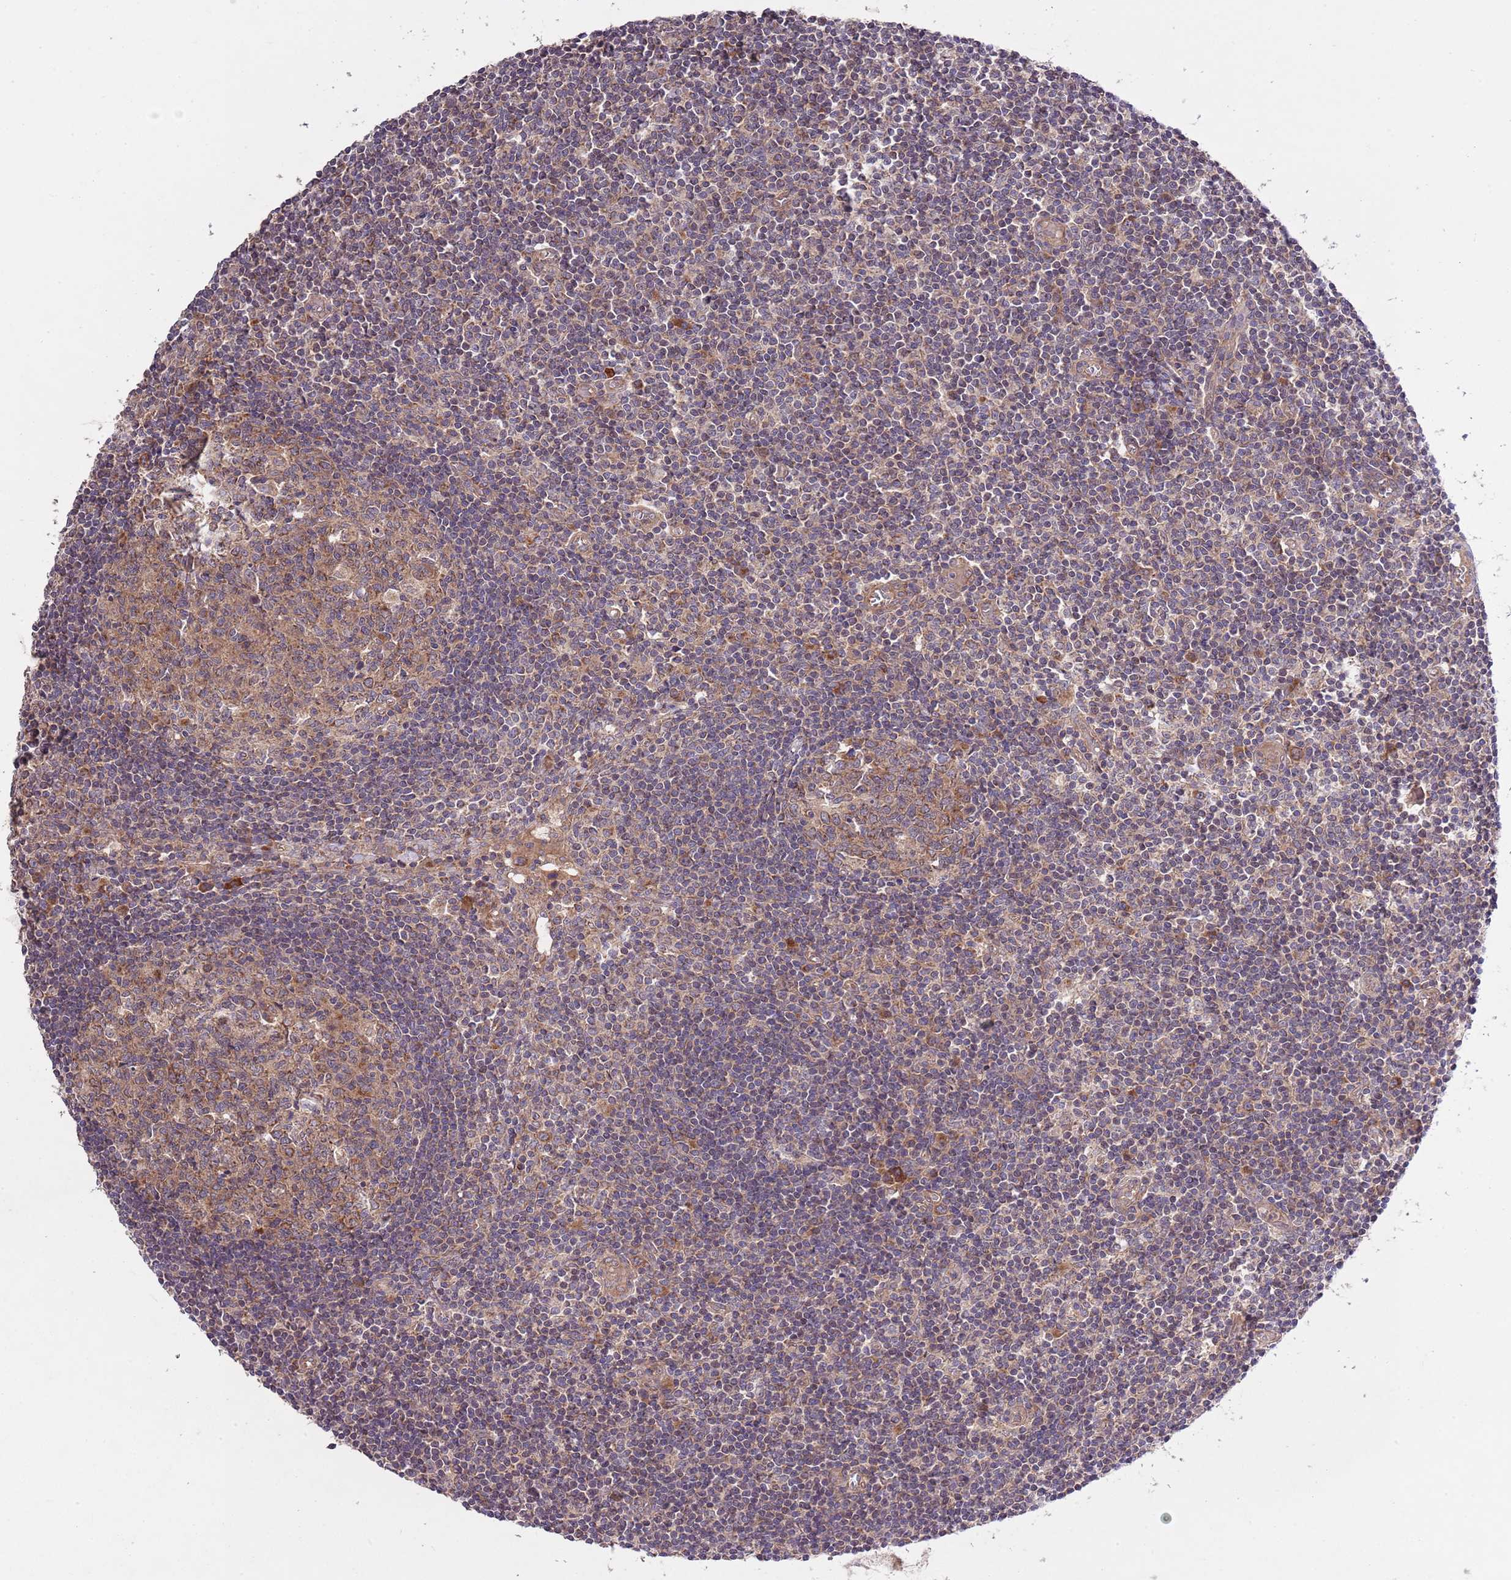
{"staining": {"intensity": "moderate", "quantity": ">75%", "location": "cytoplasmic/membranous"}, "tissue": "lymph node", "cell_type": "Germinal center cells", "image_type": "normal", "snomed": [{"axis": "morphology", "description": "Normal tissue, NOS"}, {"axis": "topography", "description": "Lymph node"}], "caption": "The histopathology image exhibits a brown stain indicating the presence of a protein in the cytoplasmic/membranous of germinal center cells in lymph node.", "gene": "MFNG", "patient": {"sex": "female", "age": 55}}